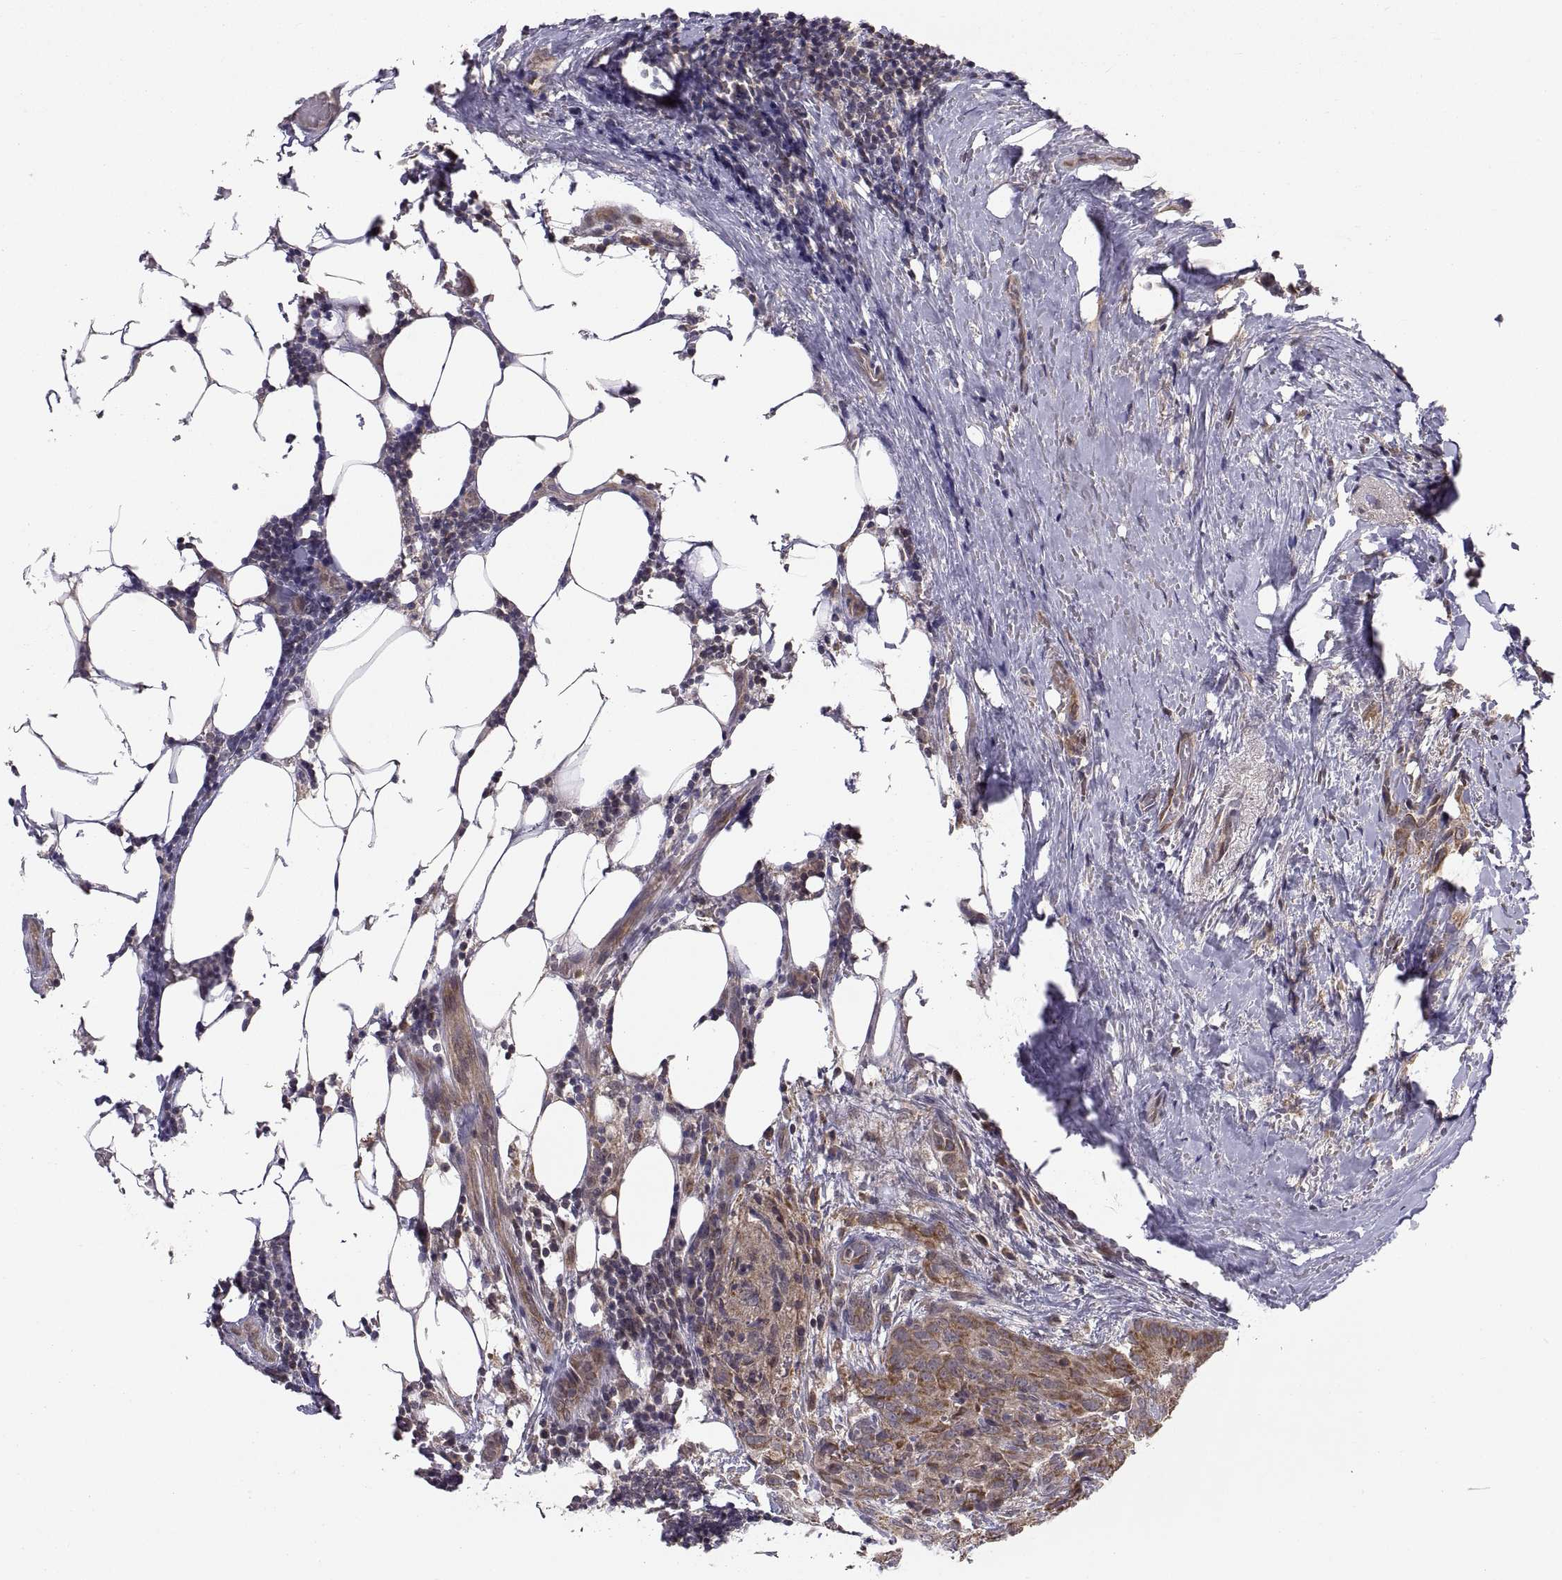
{"staining": {"intensity": "moderate", "quantity": "25%-75%", "location": "cytoplasmic/membranous"}, "tissue": "thyroid cancer", "cell_type": "Tumor cells", "image_type": "cancer", "snomed": [{"axis": "morphology", "description": "Papillary adenocarcinoma, NOS"}, {"axis": "topography", "description": "Thyroid gland"}], "caption": "A brown stain highlights moderate cytoplasmic/membranous expression of a protein in thyroid papillary adenocarcinoma tumor cells.", "gene": "ABL2", "patient": {"sex": "male", "age": 61}}